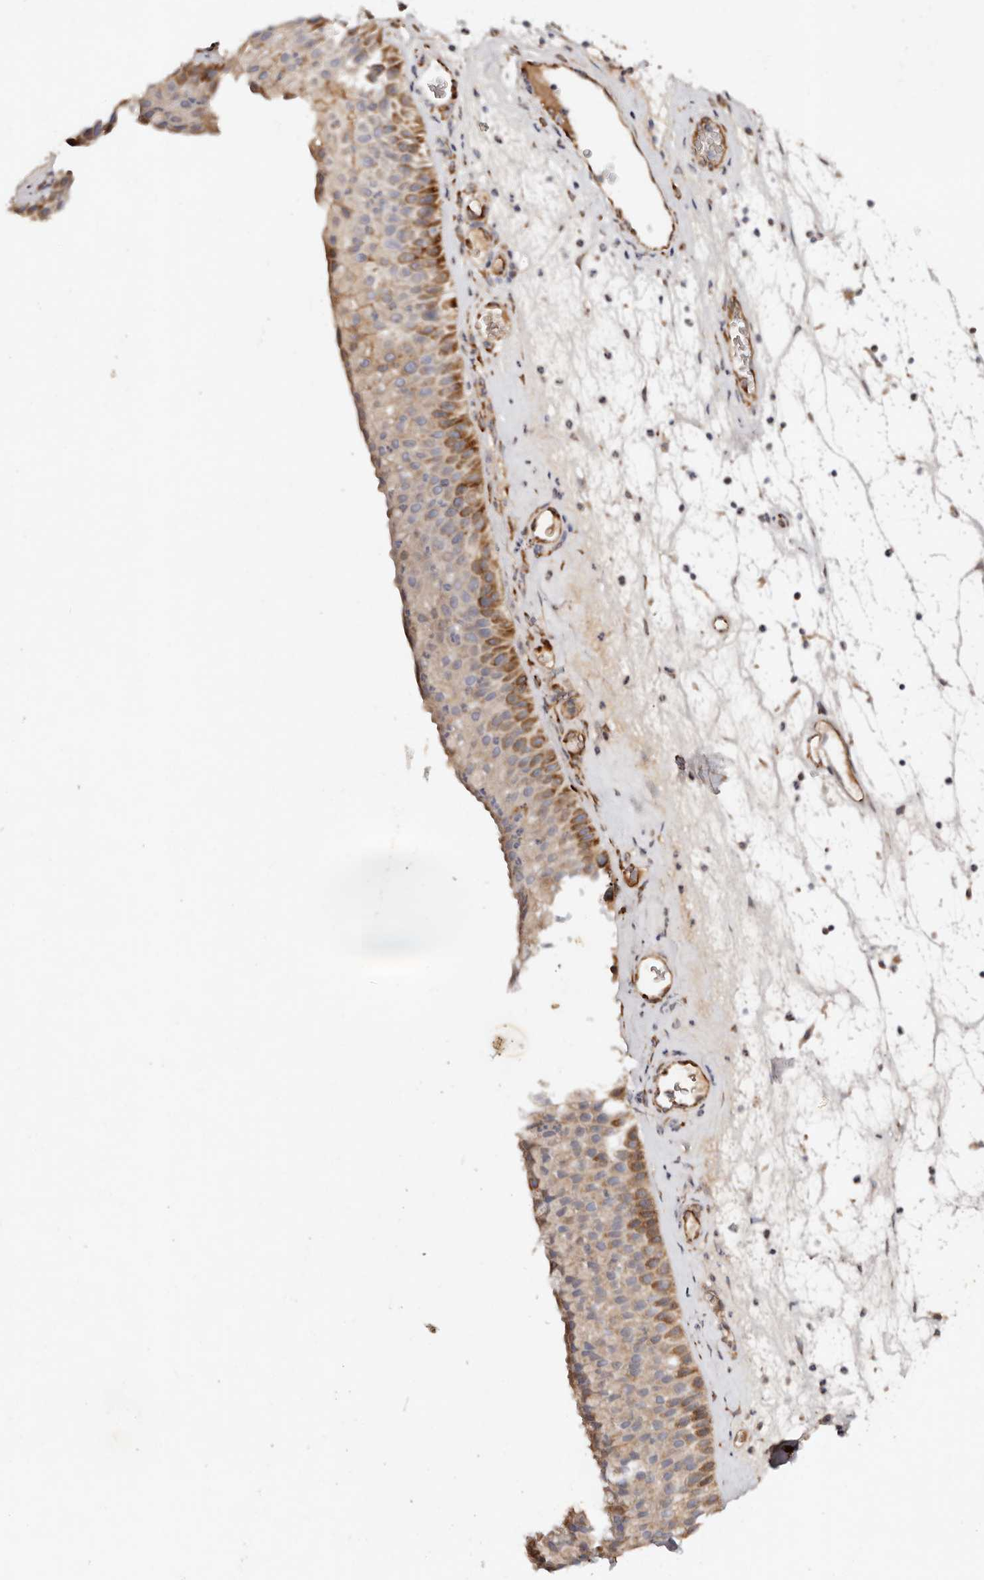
{"staining": {"intensity": "moderate", "quantity": ">75%", "location": "cytoplasmic/membranous"}, "tissue": "nasopharynx", "cell_type": "Respiratory epithelial cells", "image_type": "normal", "snomed": [{"axis": "morphology", "description": "Normal tissue, NOS"}, {"axis": "topography", "description": "Nasopharynx"}], "caption": "This micrograph shows immunohistochemistry staining of unremarkable human nasopharynx, with medium moderate cytoplasmic/membranous expression in approximately >75% of respiratory epithelial cells.", "gene": "SERPINH1", "patient": {"sex": "male", "age": 64}}